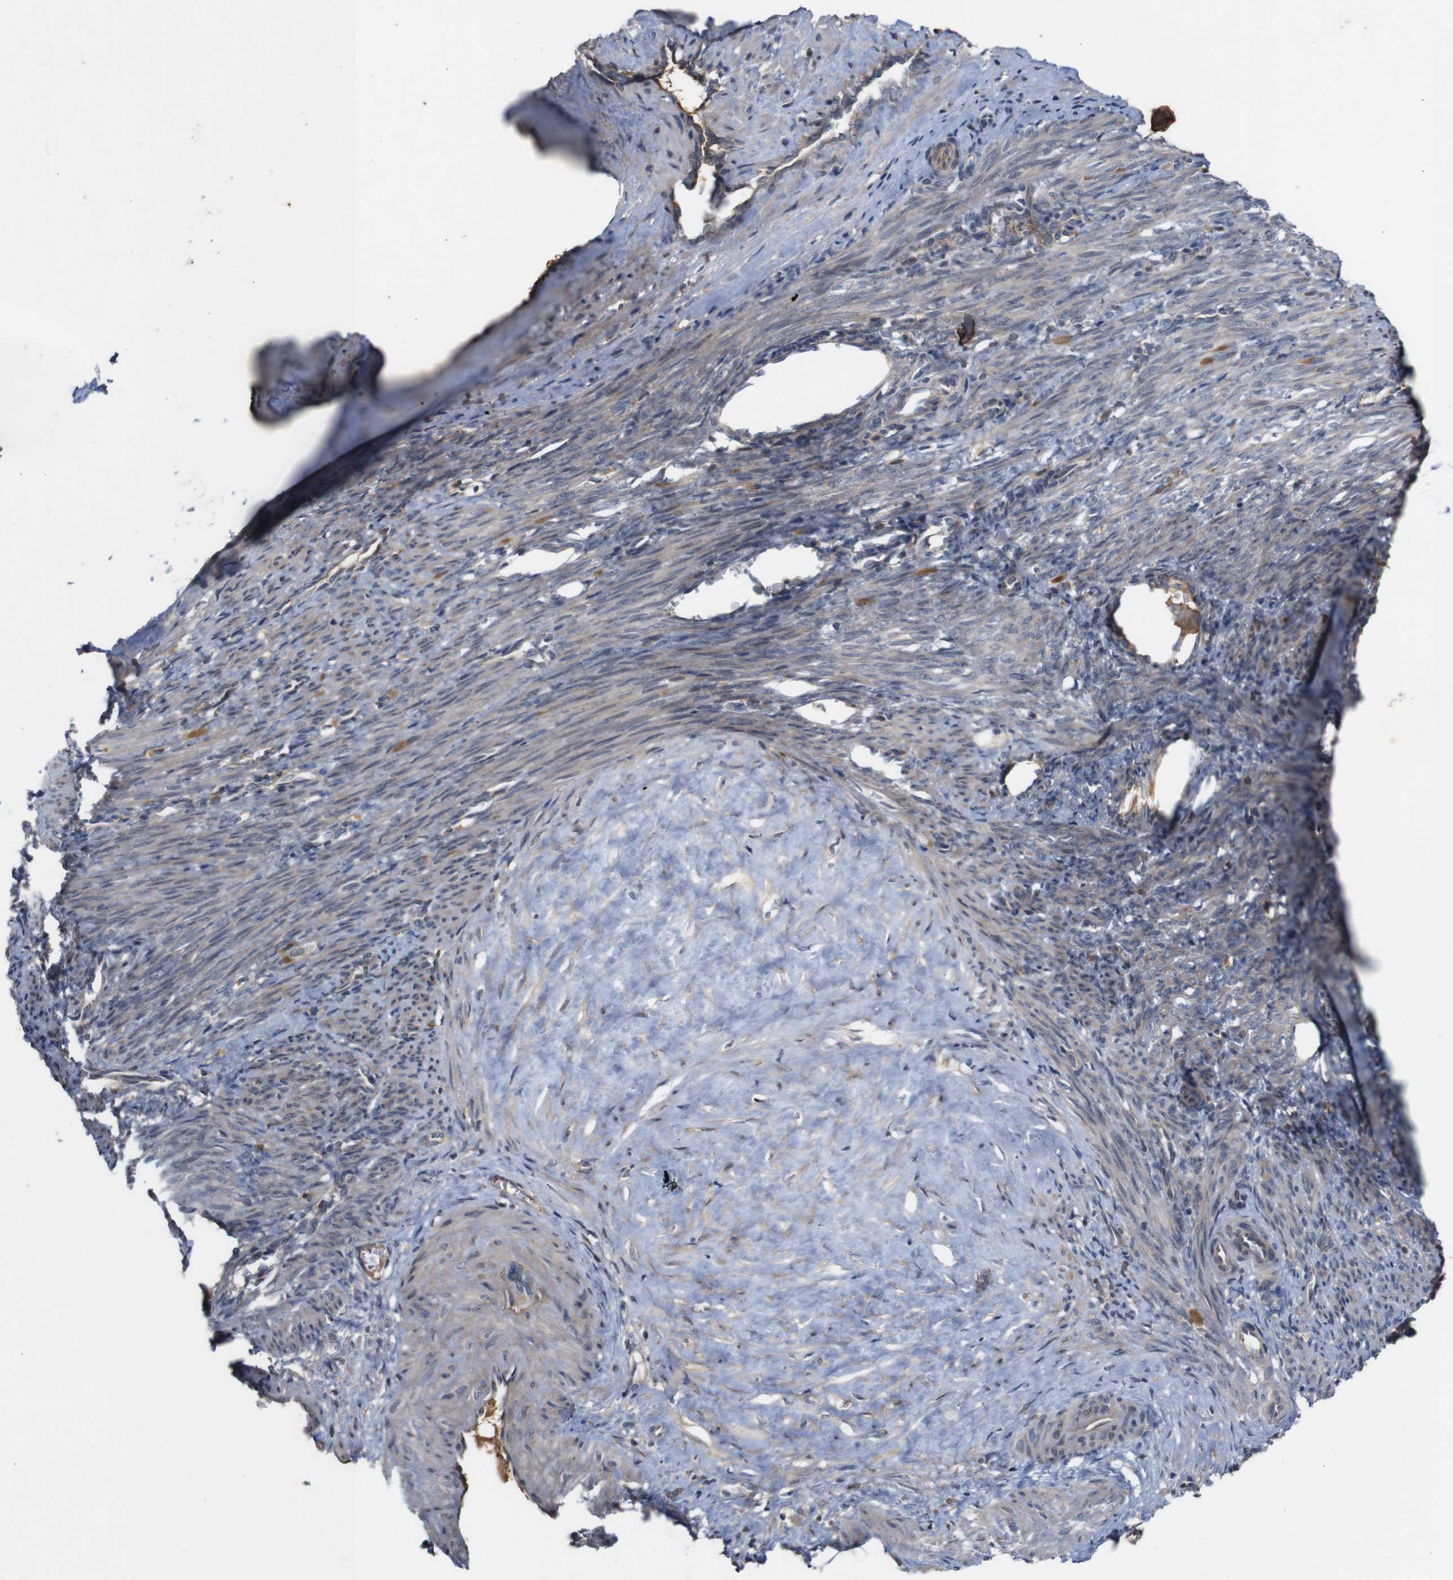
{"staining": {"intensity": "weak", "quantity": ">75%", "location": "cytoplasmic/membranous"}, "tissue": "smooth muscle", "cell_type": "Smooth muscle cells", "image_type": "normal", "snomed": [{"axis": "morphology", "description": "Normal tissue, NOS"}, {"axis": "topography", "description": "Endometrium"}], "caption": "DAB immunohistochemical staining of unremarkable human smooth muscle shows weak cytoplasmic/membranous protein expression in about >75% of smooth muscle cells. The protein of interest is stained brown, and the nuclei are stained in blue (DAB IHC with brightfield microscopy, high magnification).", "gene": "PTPN1", "patient": {"sex": "female", "age": 33}}